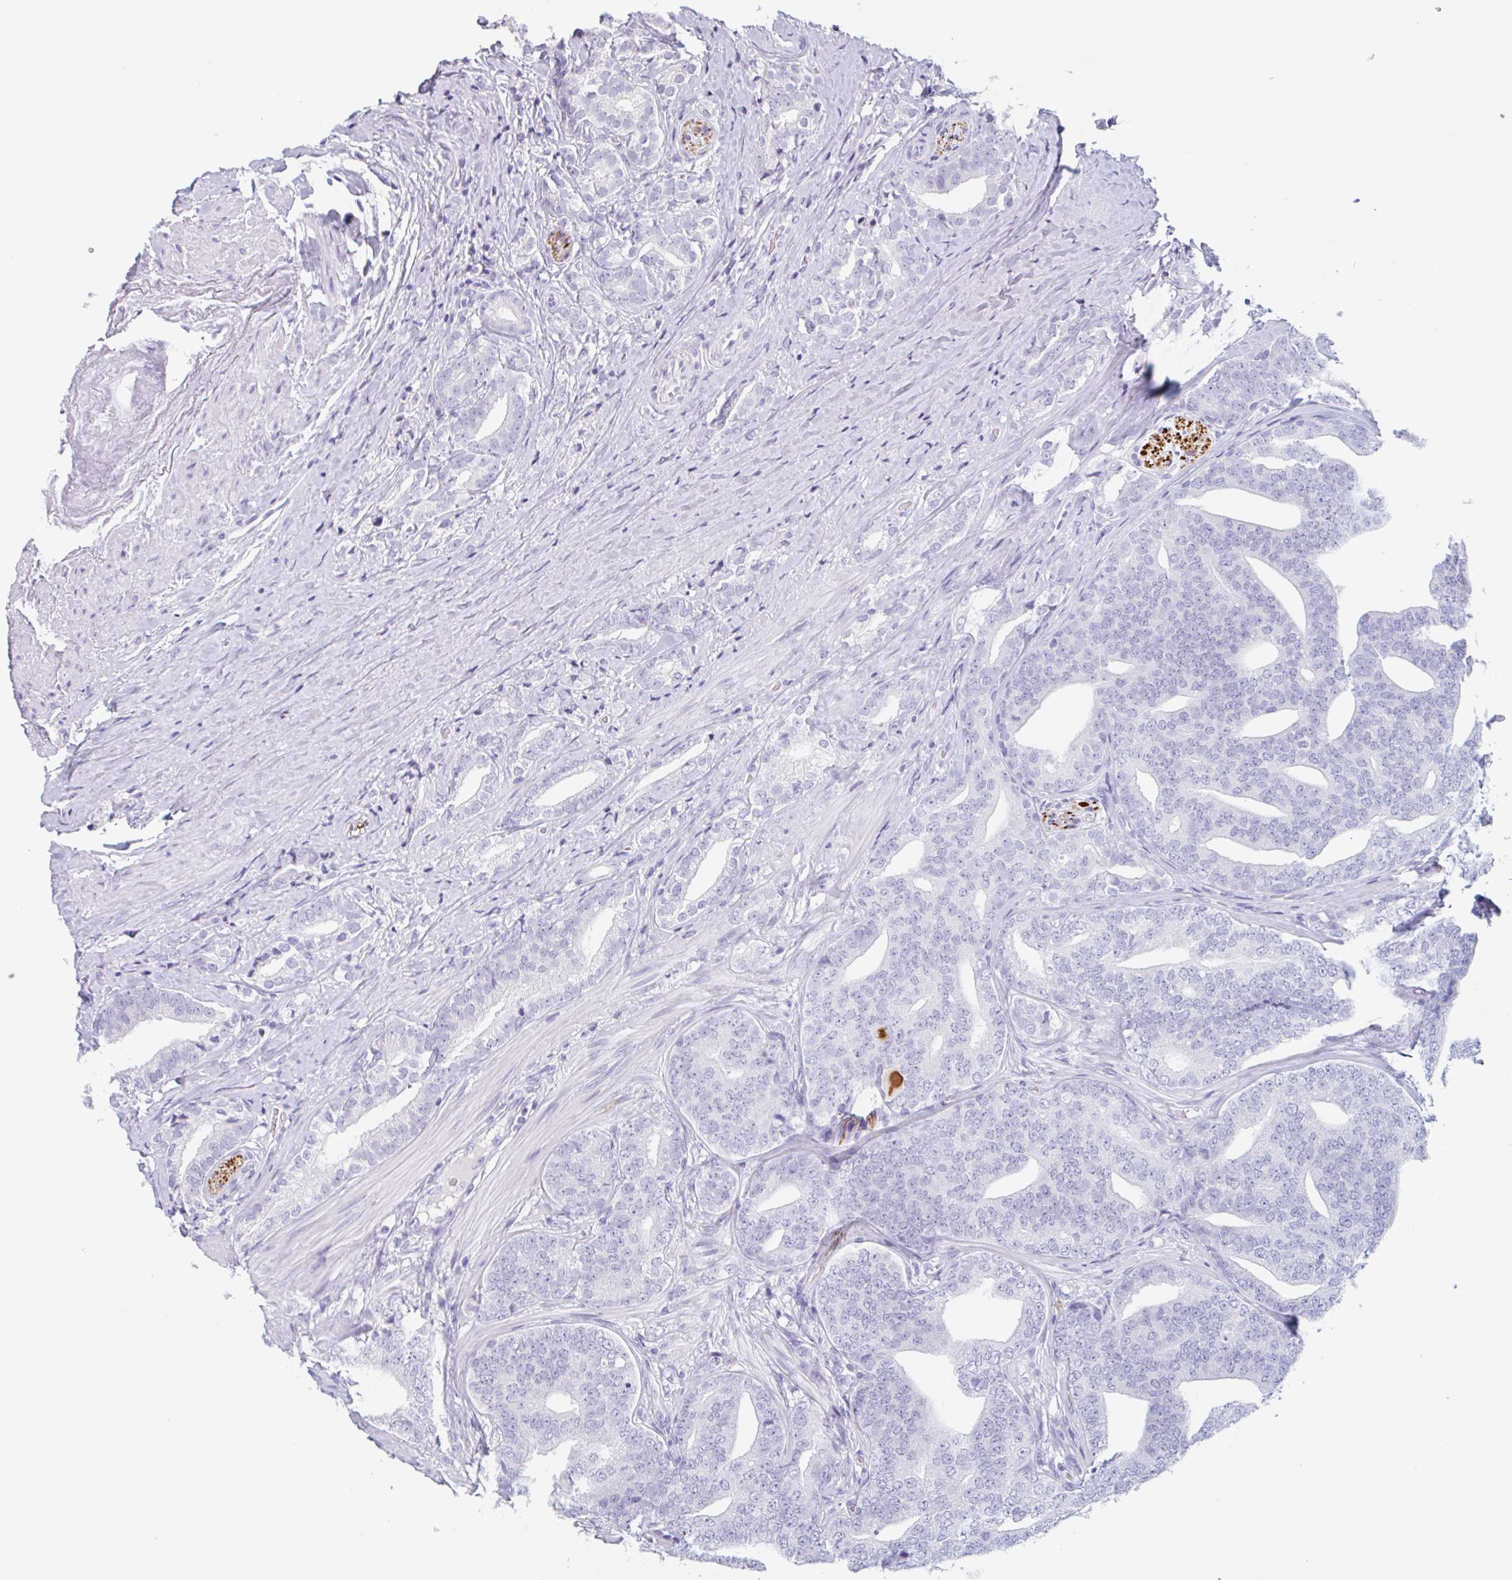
{"staining": {"intensity": "negative", "quantity": "none", "location": "none"}, "tissue": "prostate cancer", "cell_type": "Tumor cells", "image_type": "cancer", "snomed": [{"axis": "morphology", "description": "Adenocarcinoma, High grade"}, {"axis": "topography", "description": "Prostate"}], "caption": "This is a photomicrograph of immunohistochemistry staining of prostate high-grade adenocarcinoma, which shows no expression in tumor cells.", "gene": "EMC4", "patient": {"sex": "male", "age": 72}}